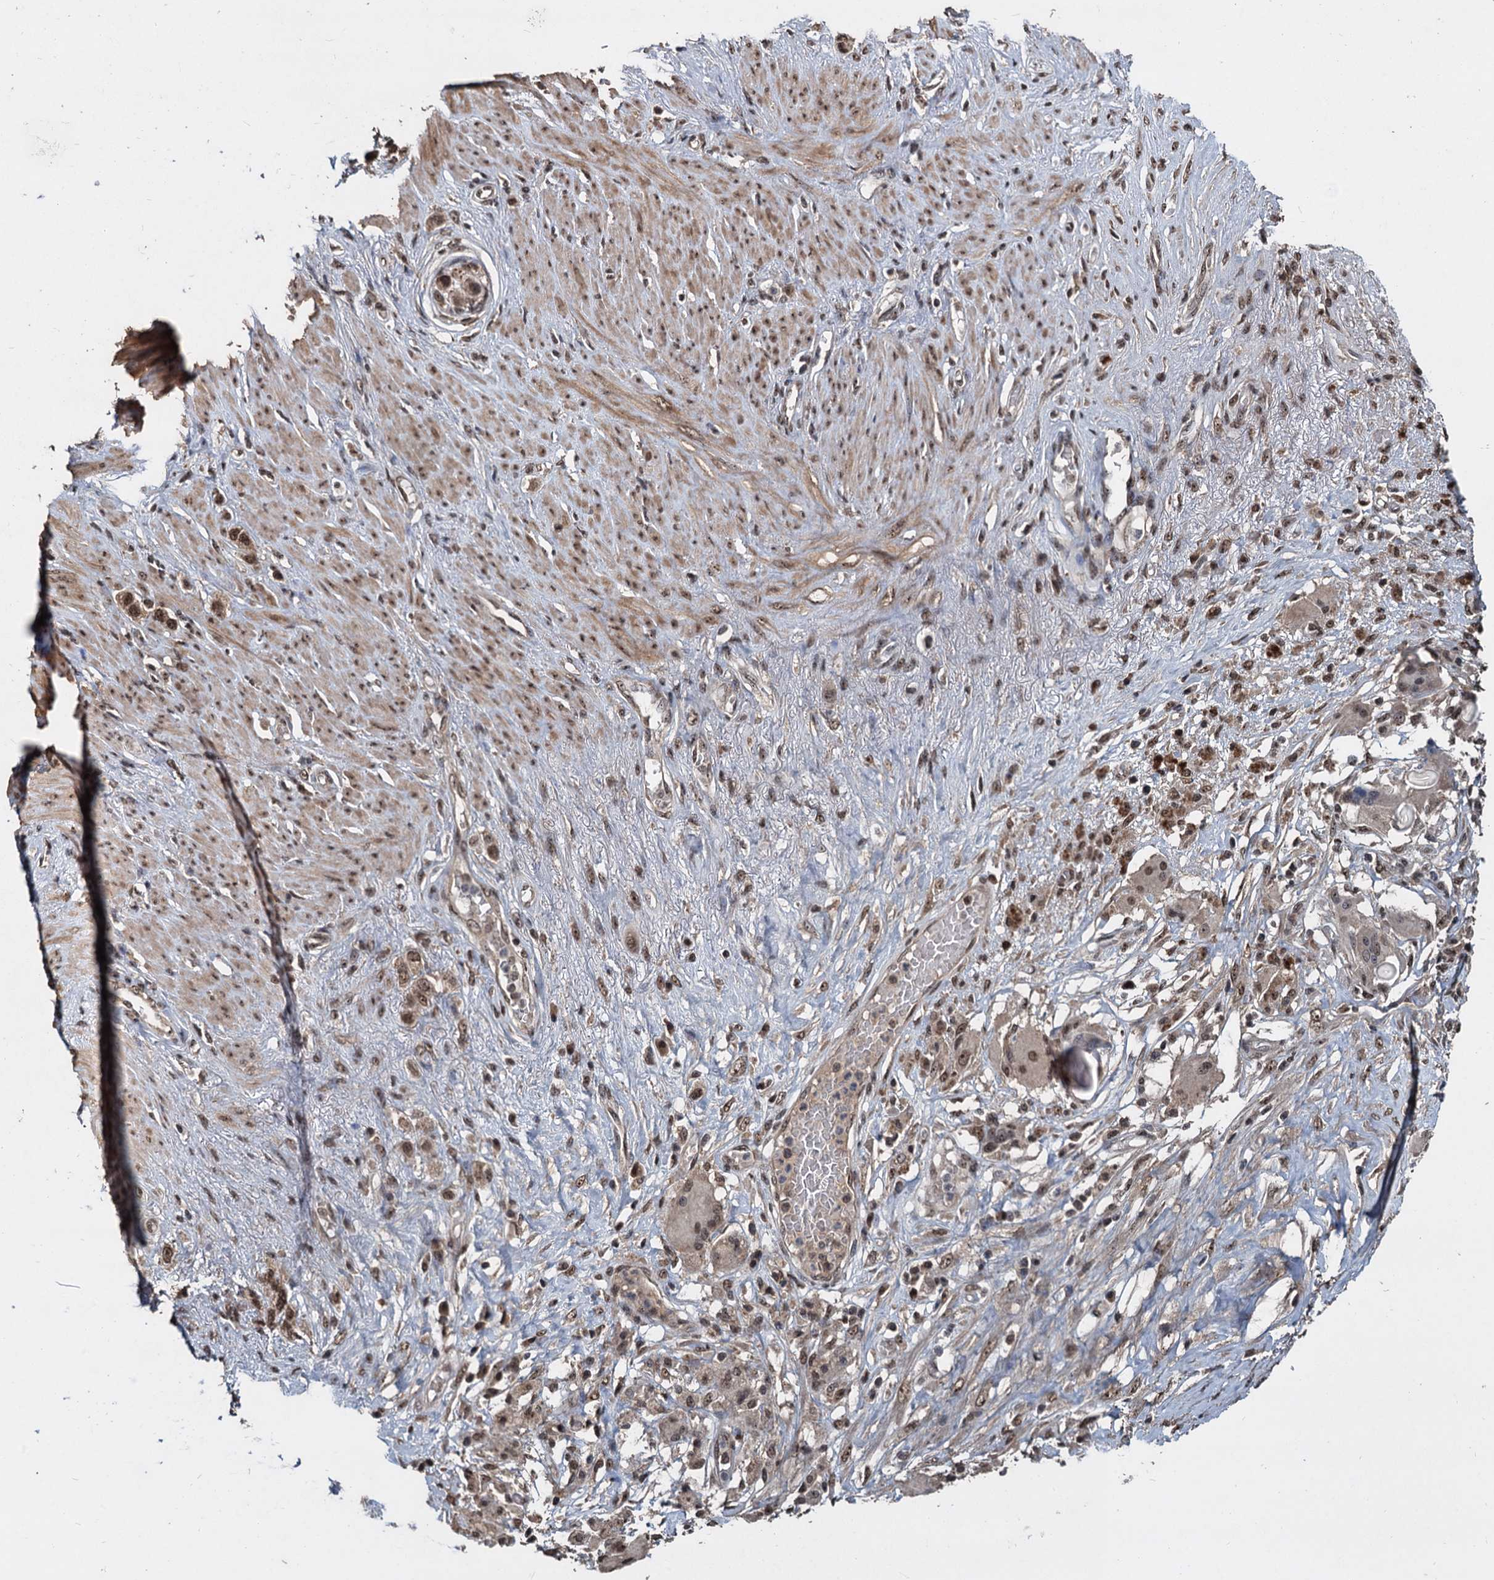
{"staining": {"intensity": "moderate", "quantity": ">75%", "location": "nuclear"}, "tissue": "stomach cancer", "cell_type": "Tumor cells", "image_type": "cancer", "snomed": [{"axis": "morphology", "description": "Adenocarcinoma, NOS"}, {"axis": "morphology", "description": "Adenocarcinoma, High grade"}, {"axis": "topography", "description": "Stomach, upper"}, {"axis": "topography", "description": "Stomach, lower"}], "caption": "Stomach cancer (adenocarcinoma (high-grade)) stained with a protein marker displays moderate staining in tumor cells.", "gene": "FAM216B", "patient": {"sex": "female", "age": 65}}